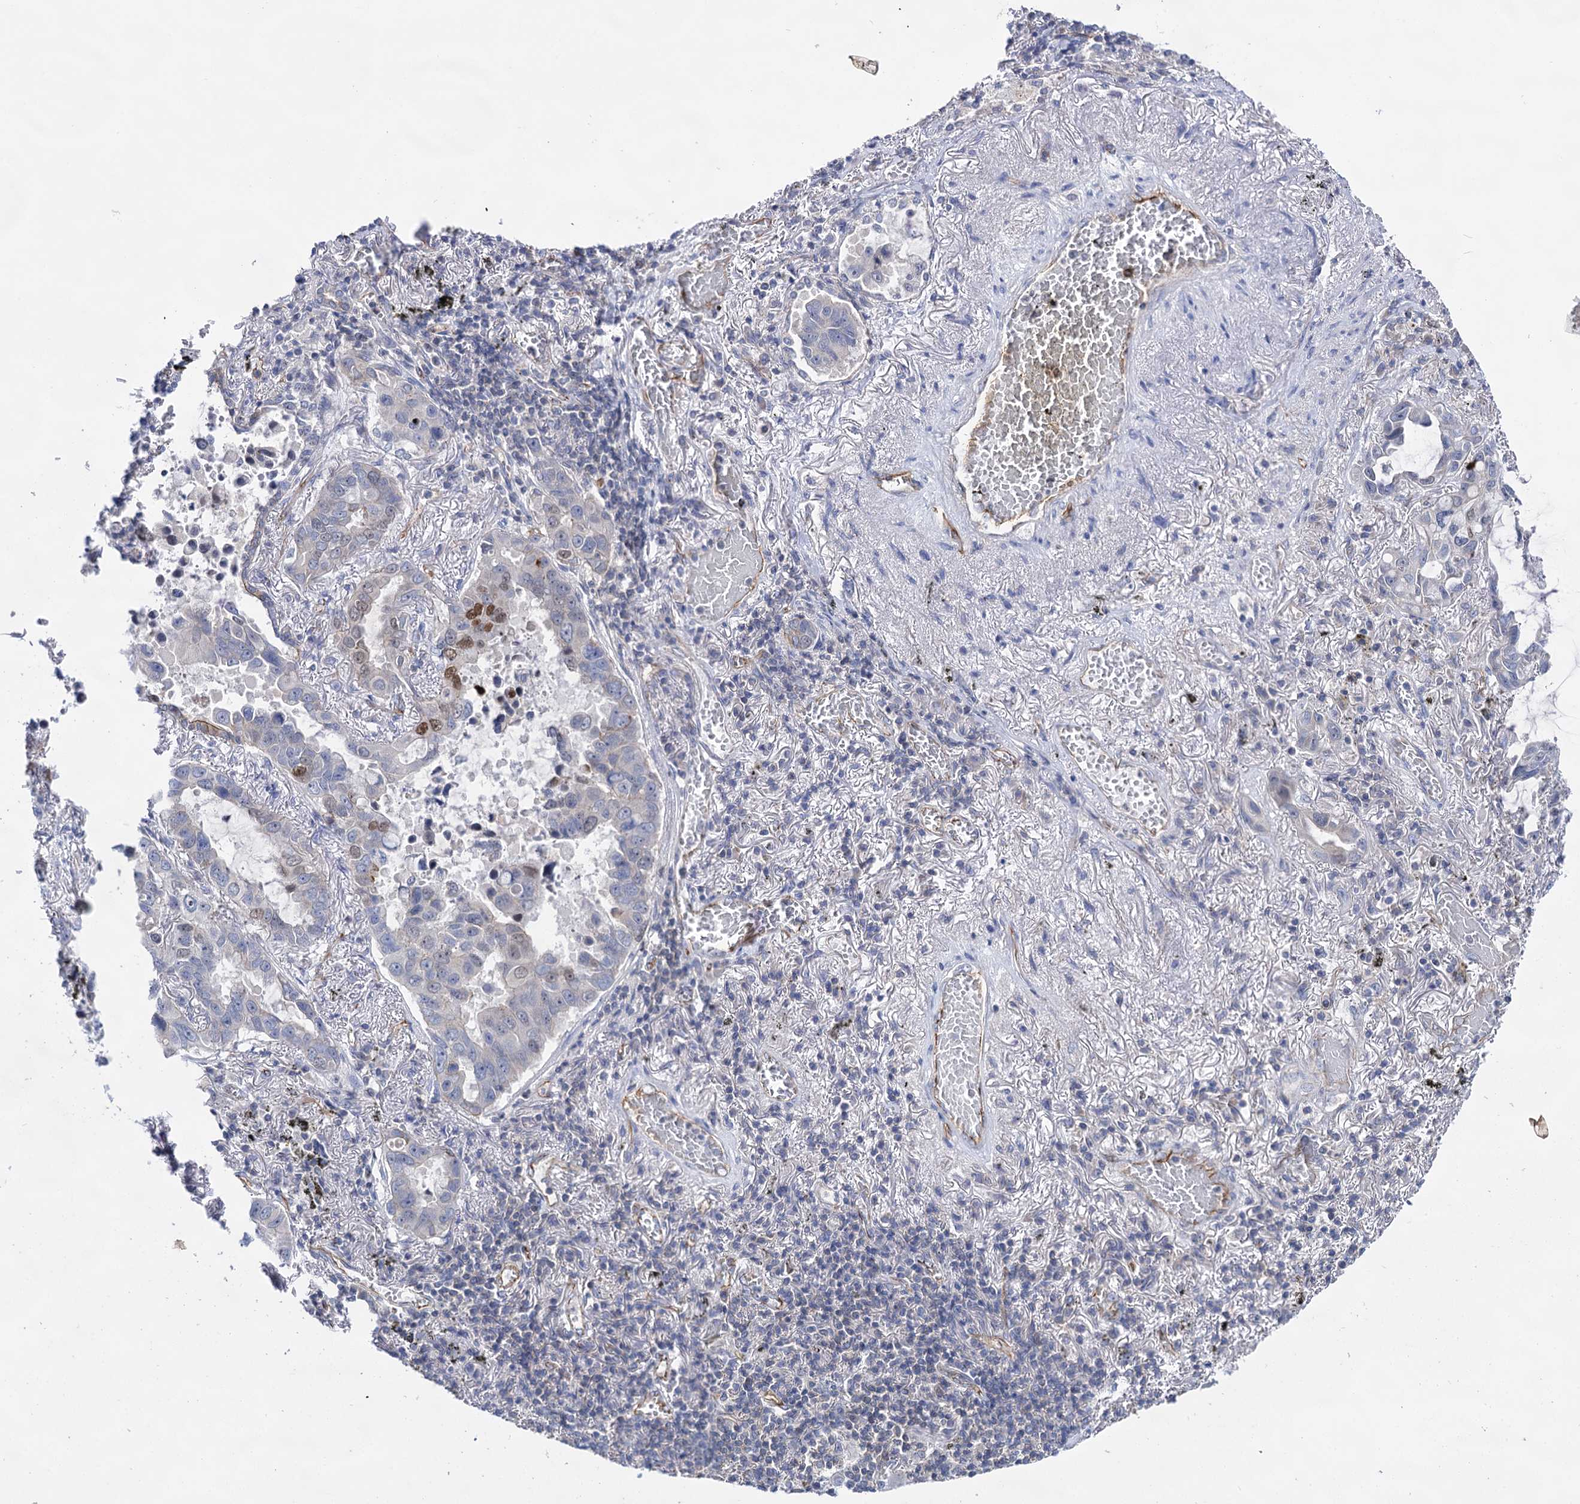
{"staining": {"intensity": "moderate", "quantity": "<25%", "location": "nuclear"}, "tissue": "lung cancer", "cell_type": "Tumor cells", "image_type": "cancer", "snomed": [{"axis": "morphology", "description": "Adenocarcinoma, NOS"}, {"axis": "topography", "description": "Lung"}], "caption": "High-power microscopy captured an IHC micrograph of adenocarcinoma (lung), revealing moderate nuclear expression in approximately <25% of tumor cells.", "gene": "ABLIM1", "patient": {"sex": "male", "age": 64}}